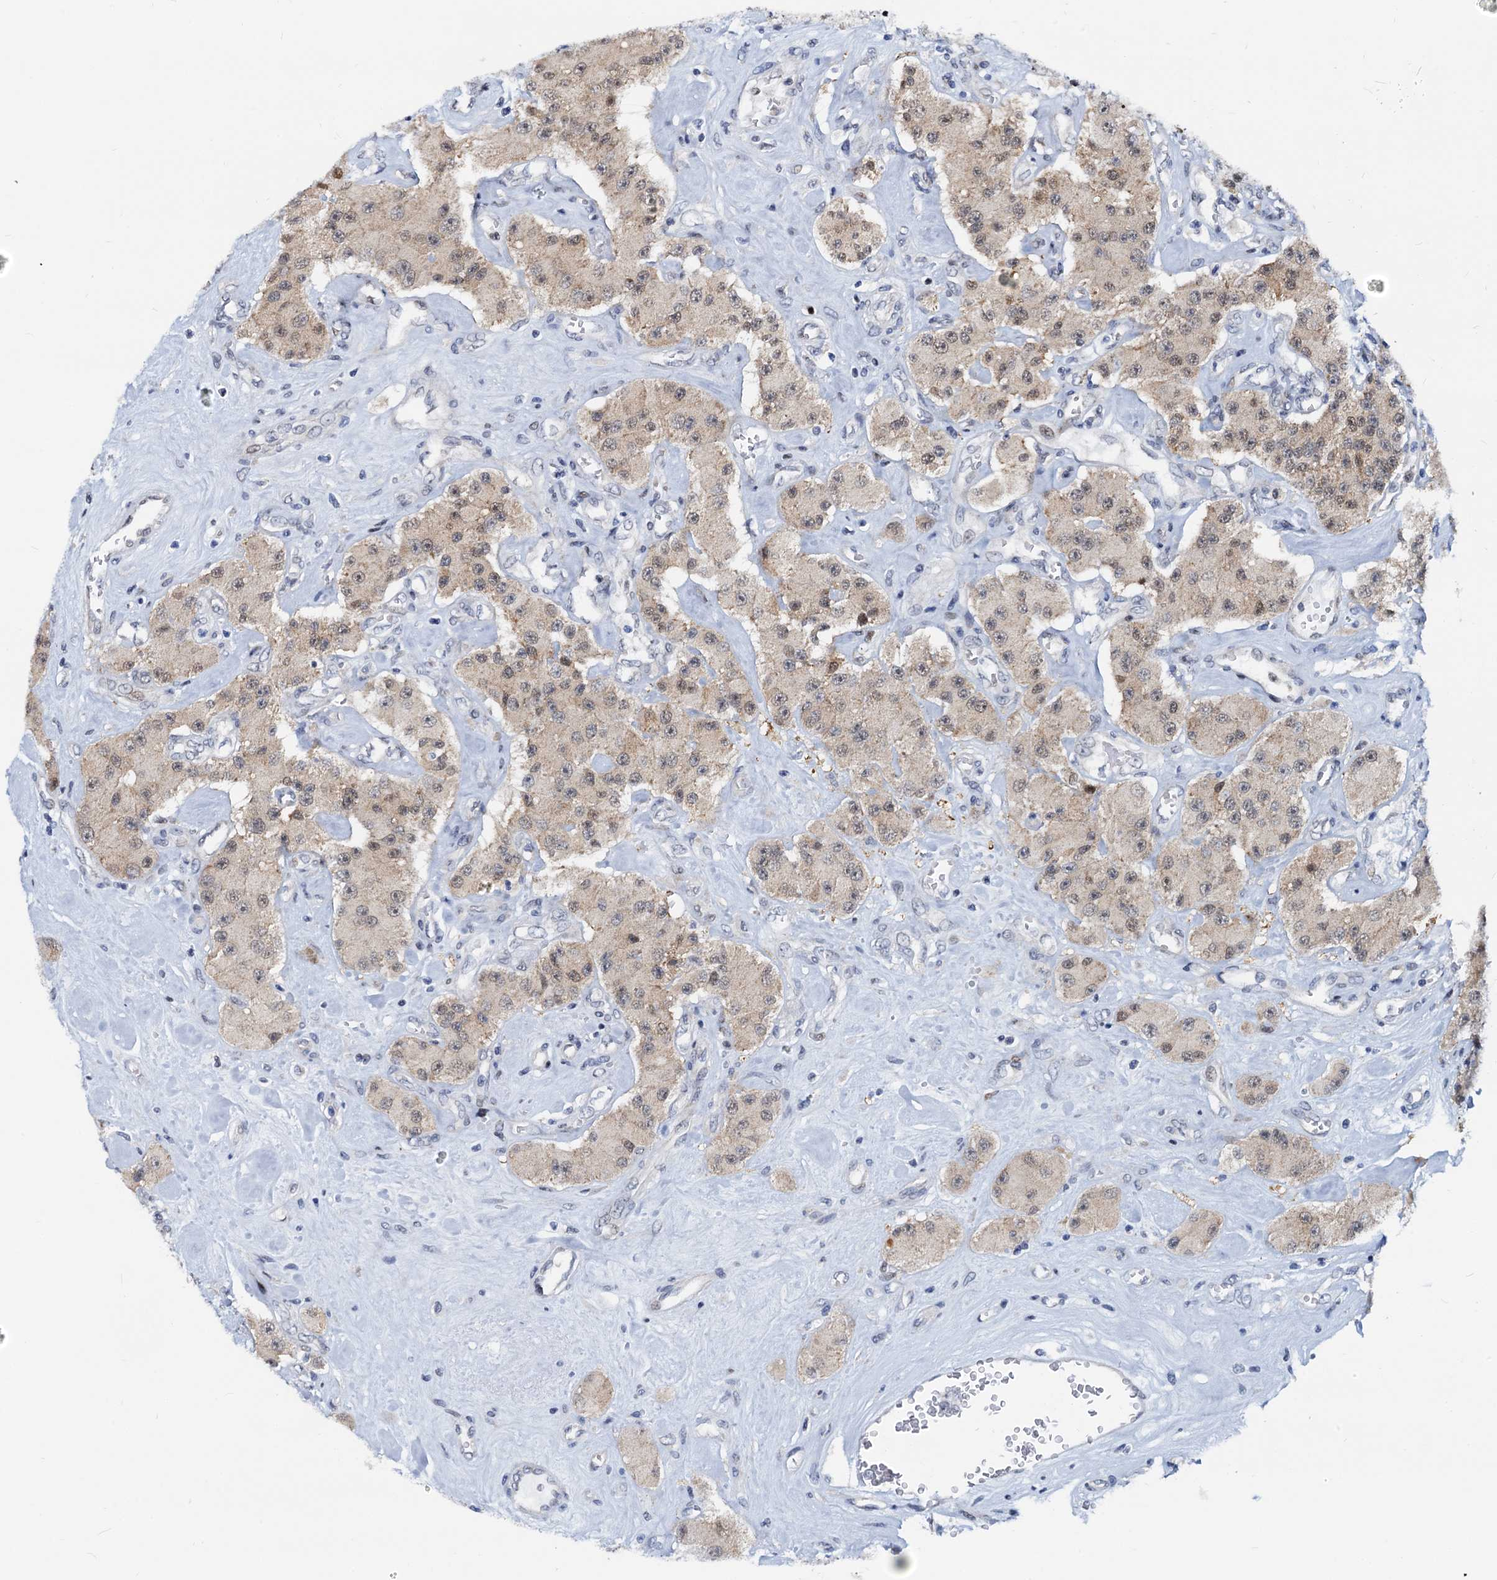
{"staining": {"intensity": "weak", "quantity": ">75%", "location": "cytoplasmic/membranous,nuclear"}, "tissue": "carcinoid", "cell_type": "Tumor cells", "image_type": "cancer", "snomed": [{"axis": "morphology", "description": "Carcinoid, malignant, NOS"}, {"axis": "topography", "description": "Pancreas"}], "caption": "Immunohistochemistry of carcinoid (malignant) exhibits low levels of weak cytoplasmic/membranous and nuclear staining in approximately >75% of tumor cells. (DAB IHC with brightfield microscopy, high magnification).", "gene": "PTGES3", "patient": {"sex": "male", "age": 41}}